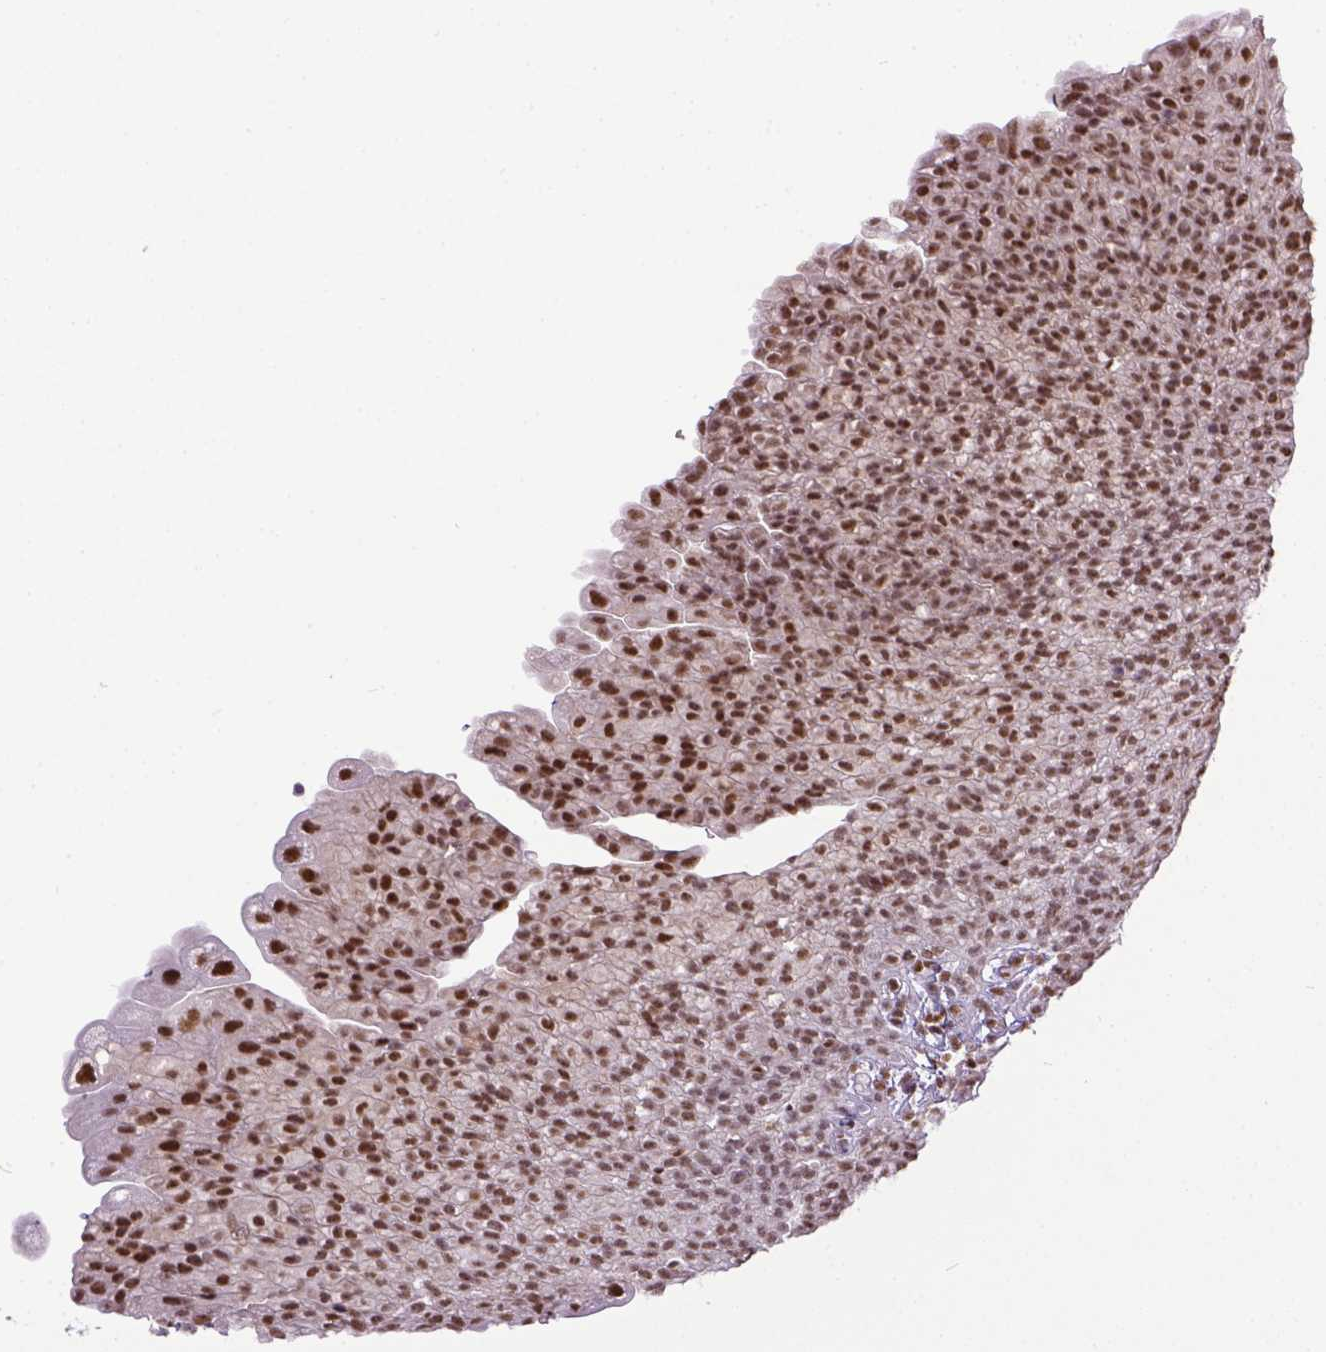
{"staining": {"intensity": "moderate", "quantity": ">75%", "location": "nuclear"}, "tissue": "urinary bladder", "cell_type": "Urothelial cells", "image_type": "normal", "snomed": [{"axis": "morphology", "description": "Normal tissue, NOS"}, {"axis": "topography", "description": "Urinary bladder"}, {"axis": "topography", "description": "Prostate"}], "caption": "Human urinary bladder stained with a protein marker demonstrates moderate staining in urothelial cells.", "gene": "ERCC1", "patient": {"sex": "male", "age": 76}}